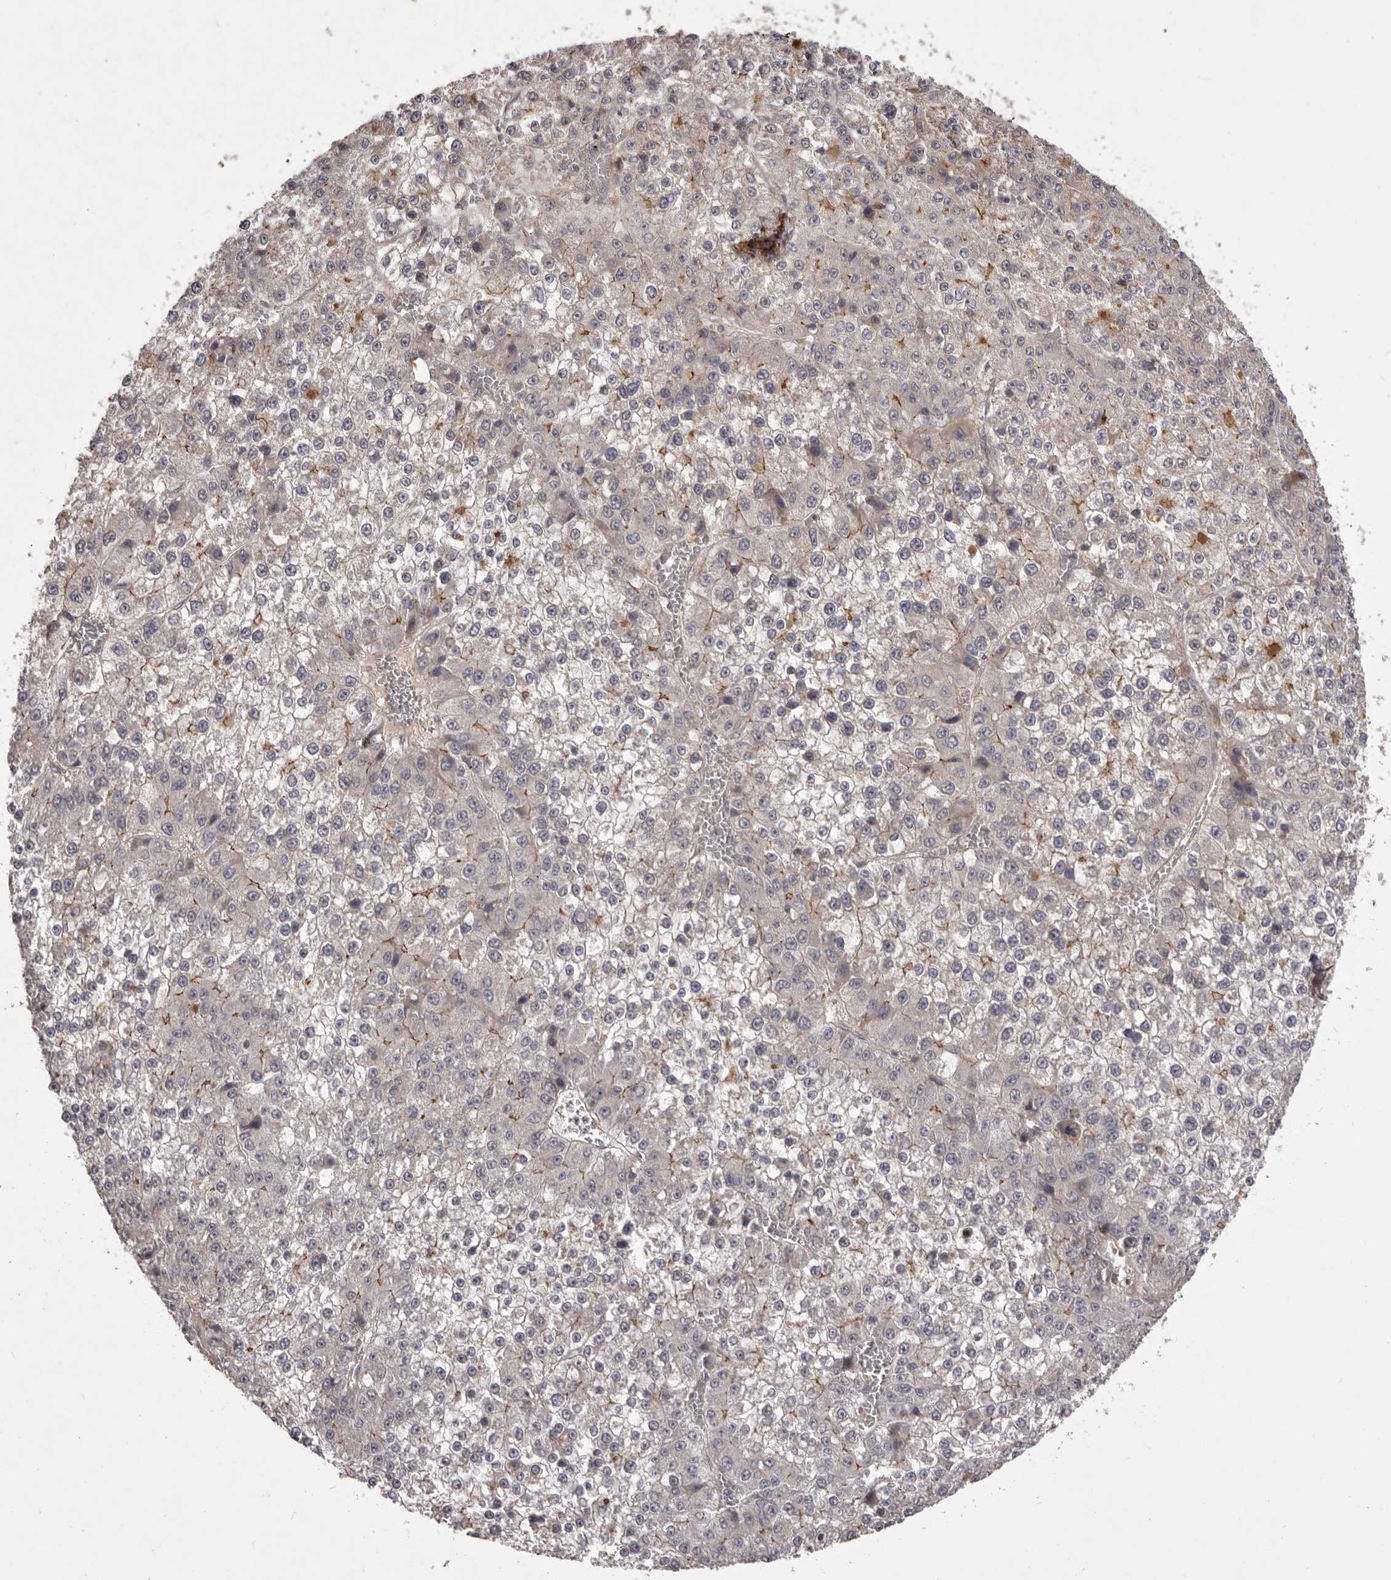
{"staining": {"intensity": "moderate", "quantity": "<25%", "location": "cytoplasmic/membranous"}, "tissue": "liver cancer", "cell_type": "Tumor cells", "image_type": "cancer", "snomed": [{"axis": "morphology", "description": "Carcinoma, Hepatocellular, NOS"}, {"axis": "topography", "description": "Liver"}], "caption": "Brown immunohistochemical staining in human liver cancer (hepatocellular carcinoma) shows moderate cytoplasmic/membranous expression in approximately <25% of tumor cells.", "gene": "HBS1L", "patient": {"sex": "female", "age": 73}}